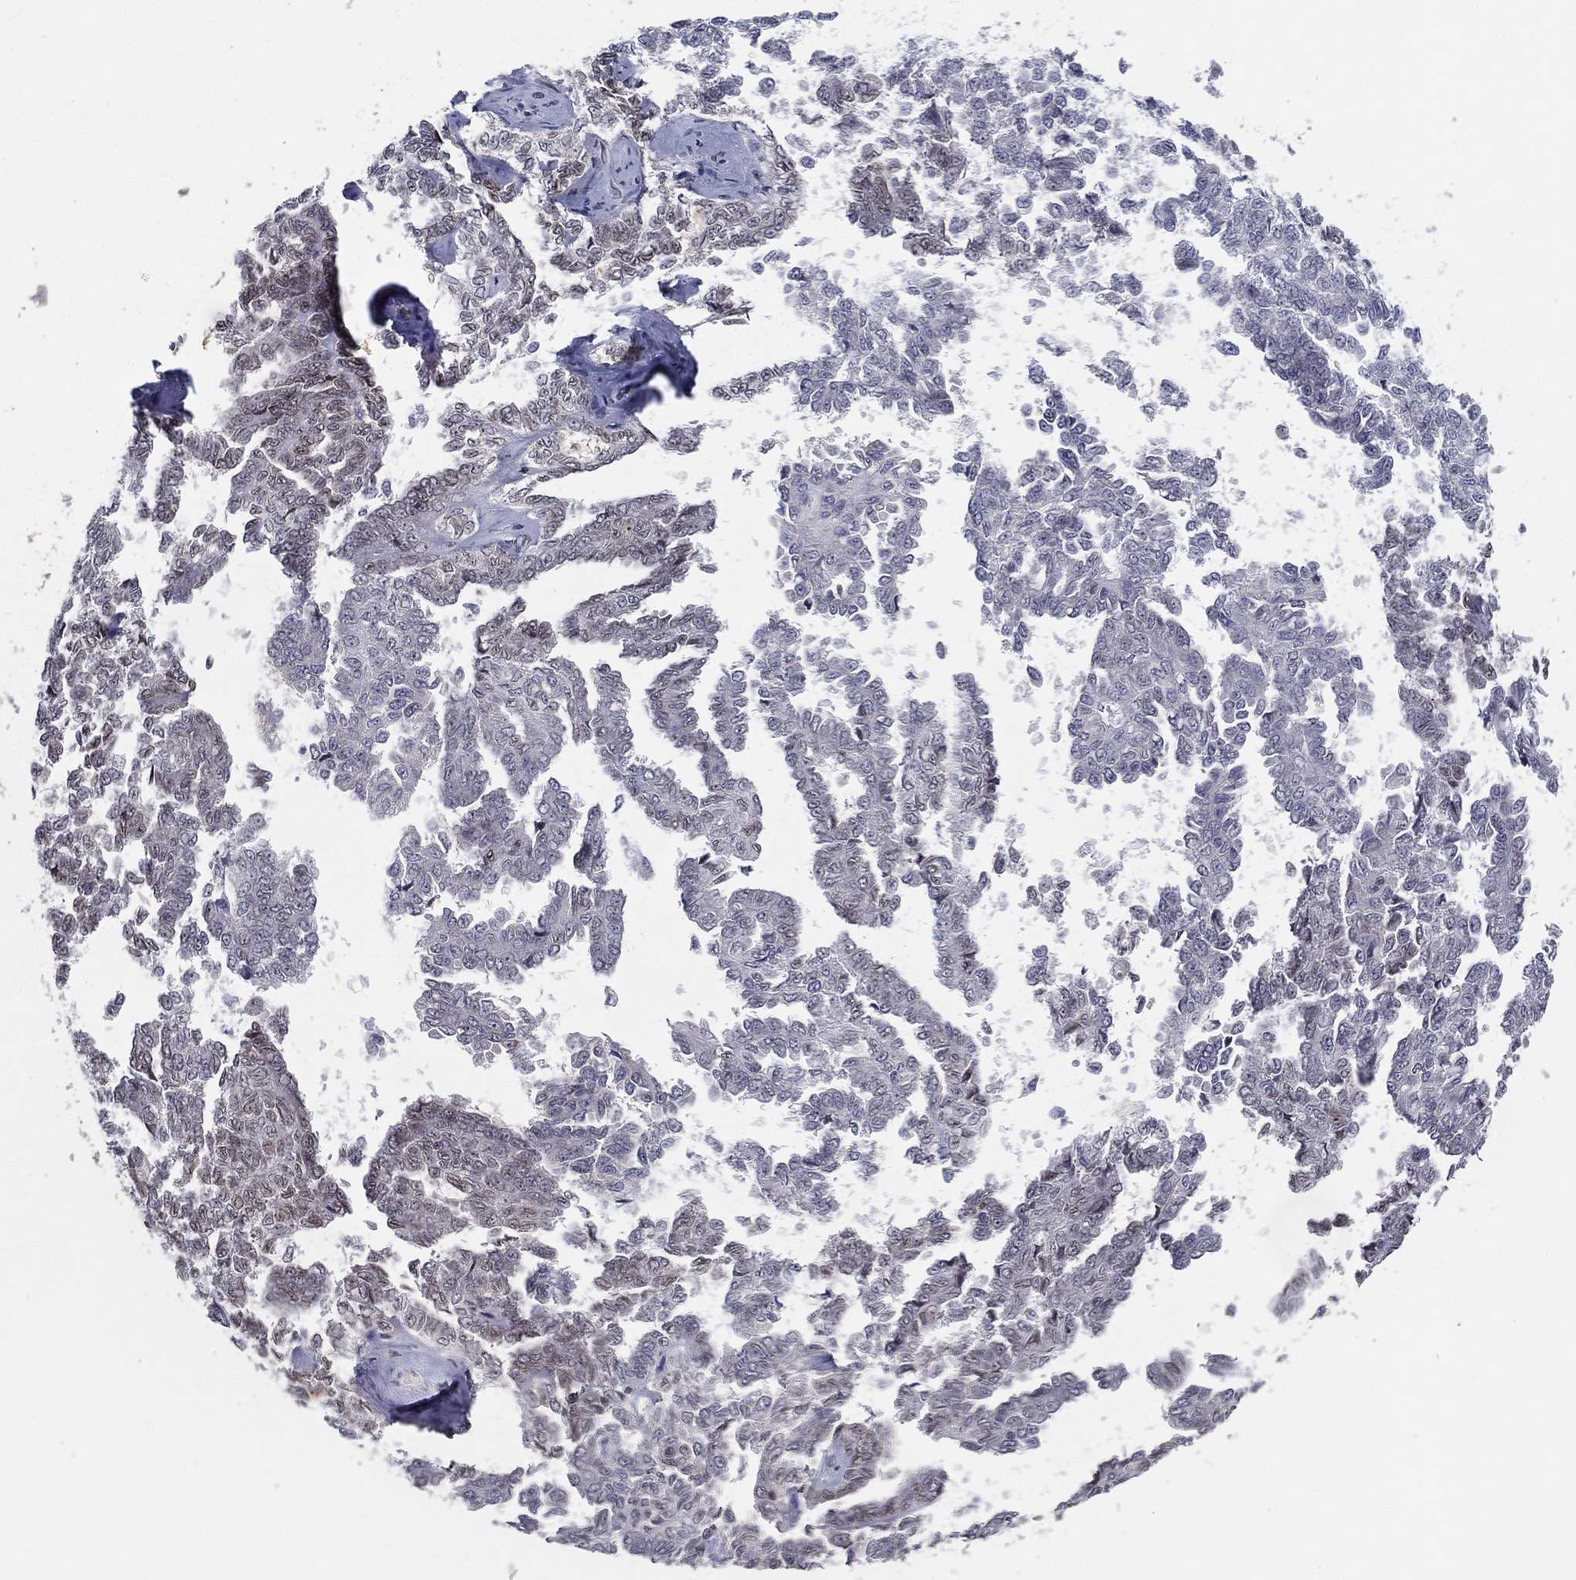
{"staining": {"intensity": "negative", "quantity": "none", "location": "none"}, "tissue": "ovarian cancer", "cell_type": "Tumor cells", "image_type": "cancer", "snomed": [{"axis": "morphology", "description": "Cystadenocarcinoma, serous, NOS"}, {"axis": "topography", "description": "Ovary"}], "caption": "An immunohistochemistry histopathology image of ovarian cancer is shown. There is no staining in tumor cells of ovarian cancer. (DAB IHC, high magnification).", "gene": "CETN3", "patient": {"sex": "female", "age": 71}}